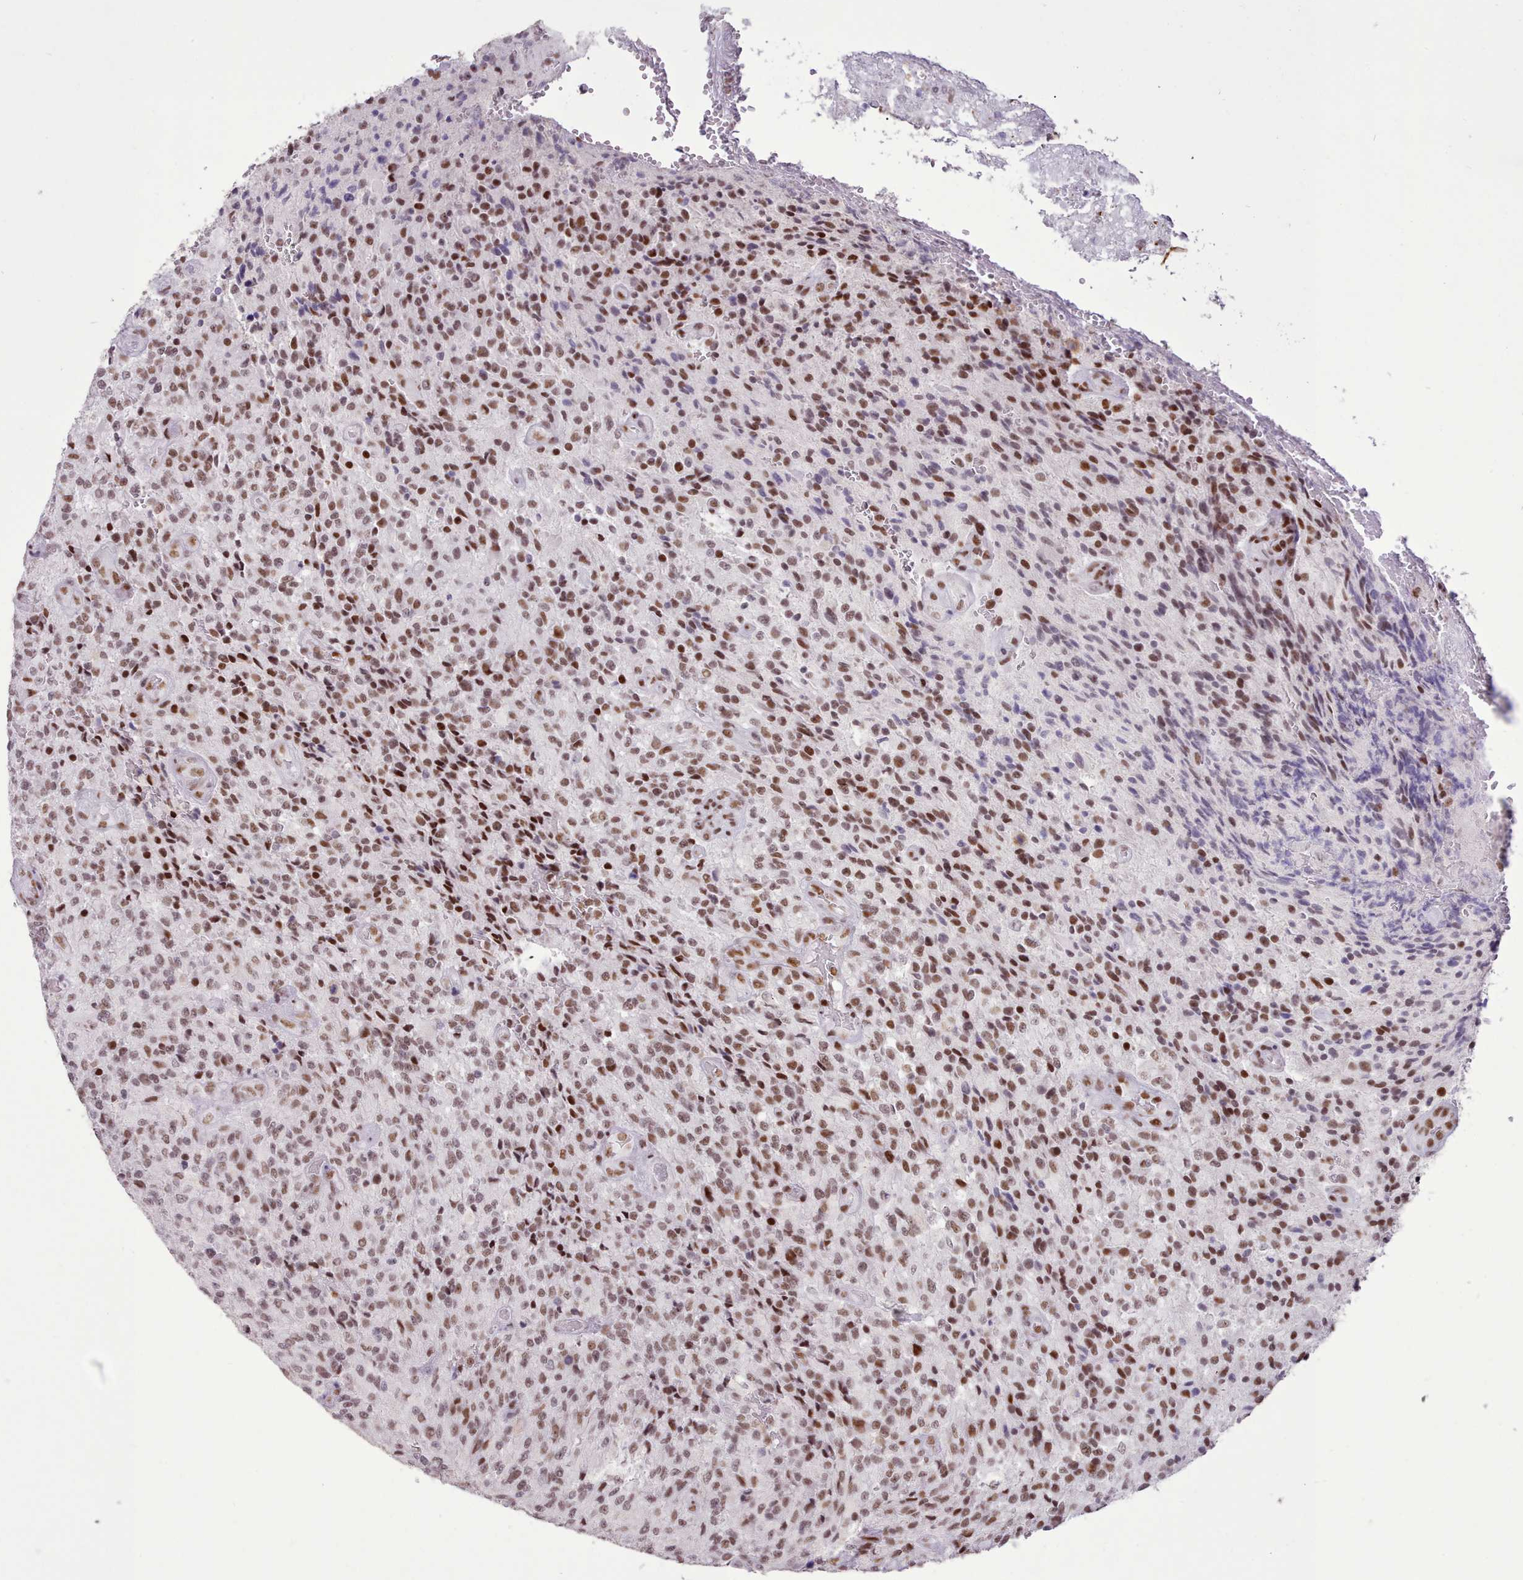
{"staining": {"intensity": "moderate", "quantity": ">75%", "location": "nuclear"}, "tissue": "glioma", "cell_type": "Tumor cells", "image_type": "cancer", "snomed": [{"axis": "morphology", "description": "Normal tissue, NOS"}, {"axis": "morphology", "description": "Glioma, malignant, High grade"}, {"axis": "topography", "description": "Cerebral cortex"}], "caption": "An IHC image of neoplastic tissue is shown. Protein staining in brown highlights moderate nuclear positivity in high-grade glioma (malignant) within tumor cells.", "gene": "TAF15", "patient": {"sex": "male", "age": 56}}